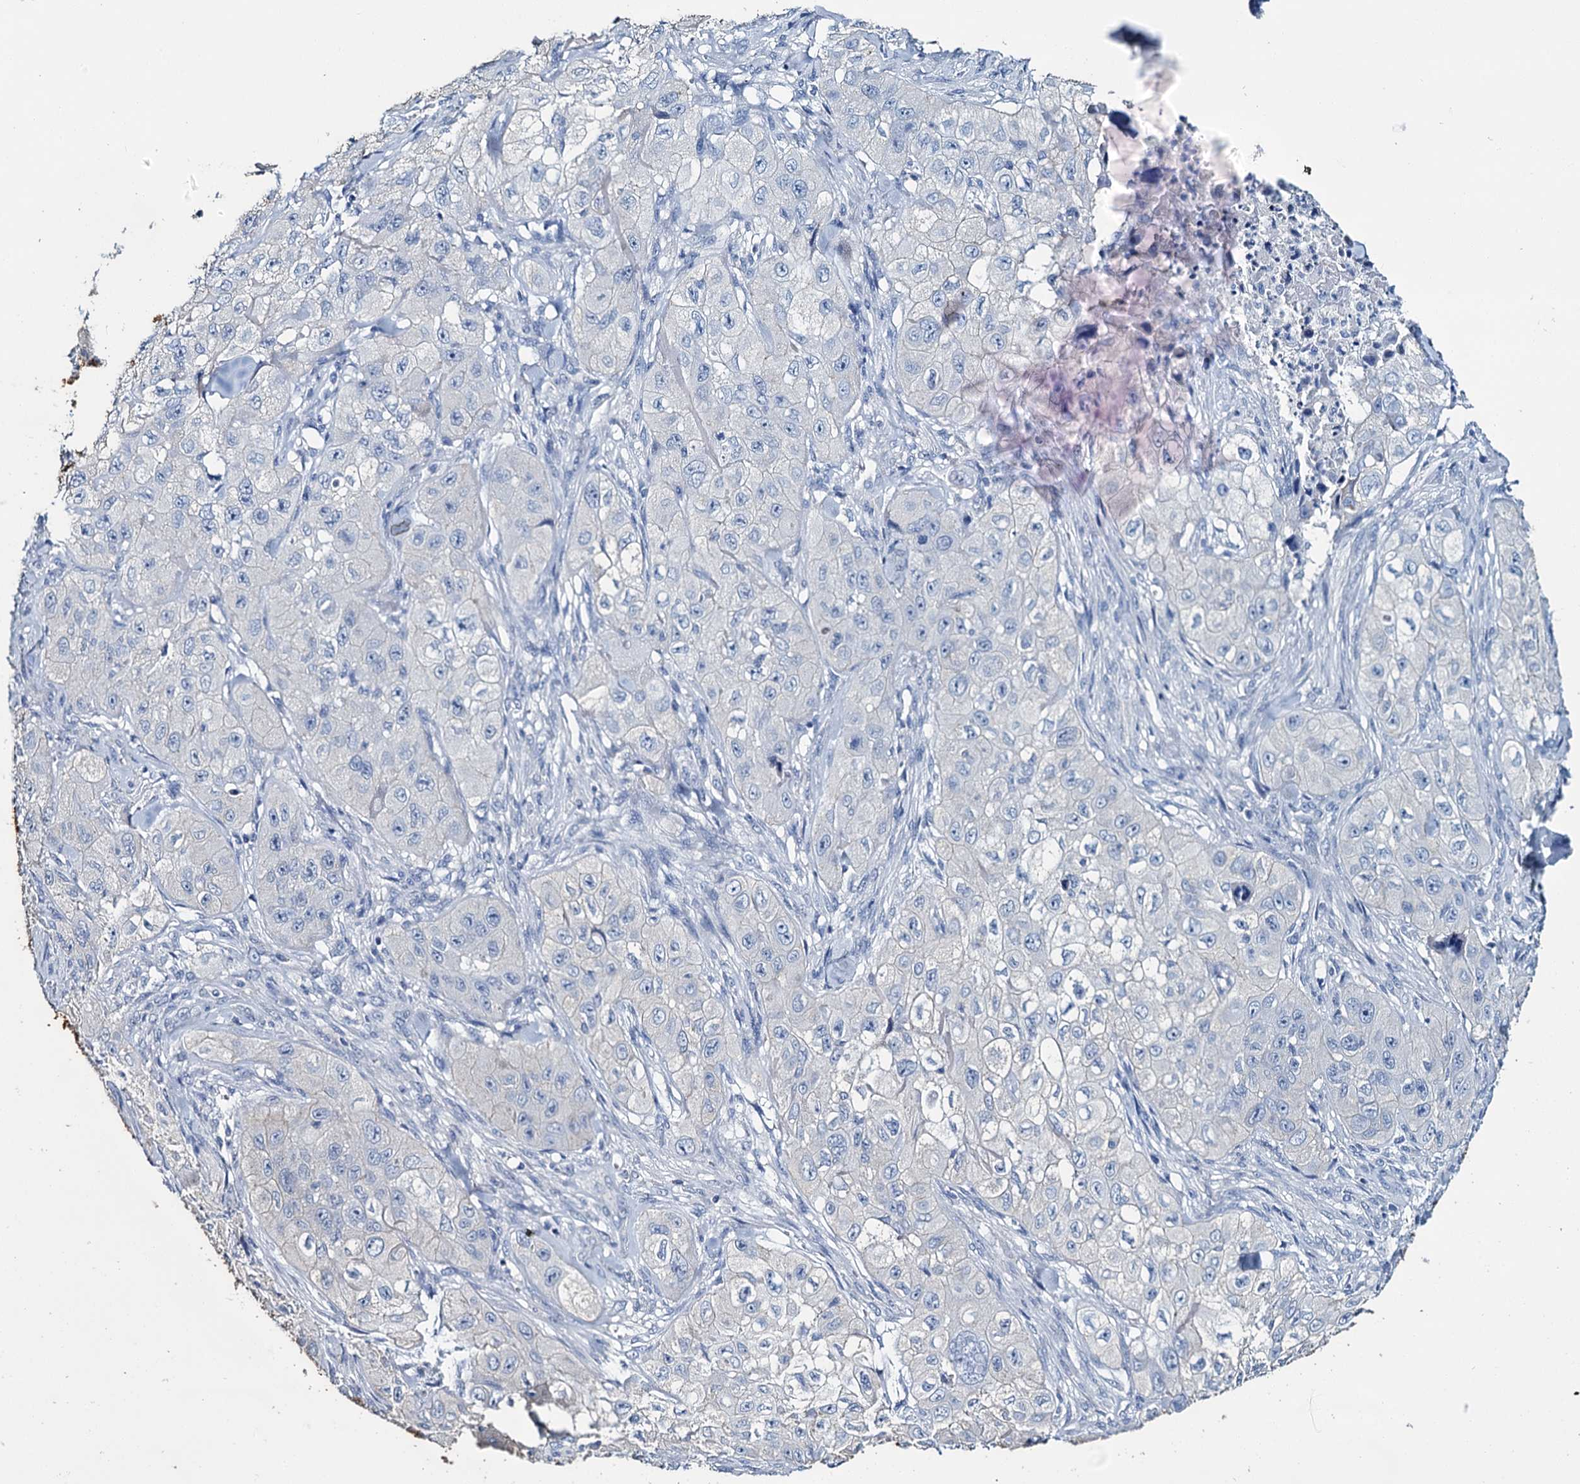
{"staining": {"intensity": "negative", "quantity": "none", "location": "none"}, "tissue": "skin cancer", "cell_type": "Tumor cells", "image_type": "cancer", "snomed": [{"axis": "morphology", "description": "Squamous cell carcinoma, NOS"}, {"axis": "topography", "description": "Skin"}, {"axis": "topography", "description": "Subcutis"}], "caption": "Human skin cancer (squamous cell carcinoma) stained for a protein using immunohistochemistry (IHC) reveals no positivity in tumor cells.", "gene": "SNCB", "patient": {"sex": "male", "age": 73}}